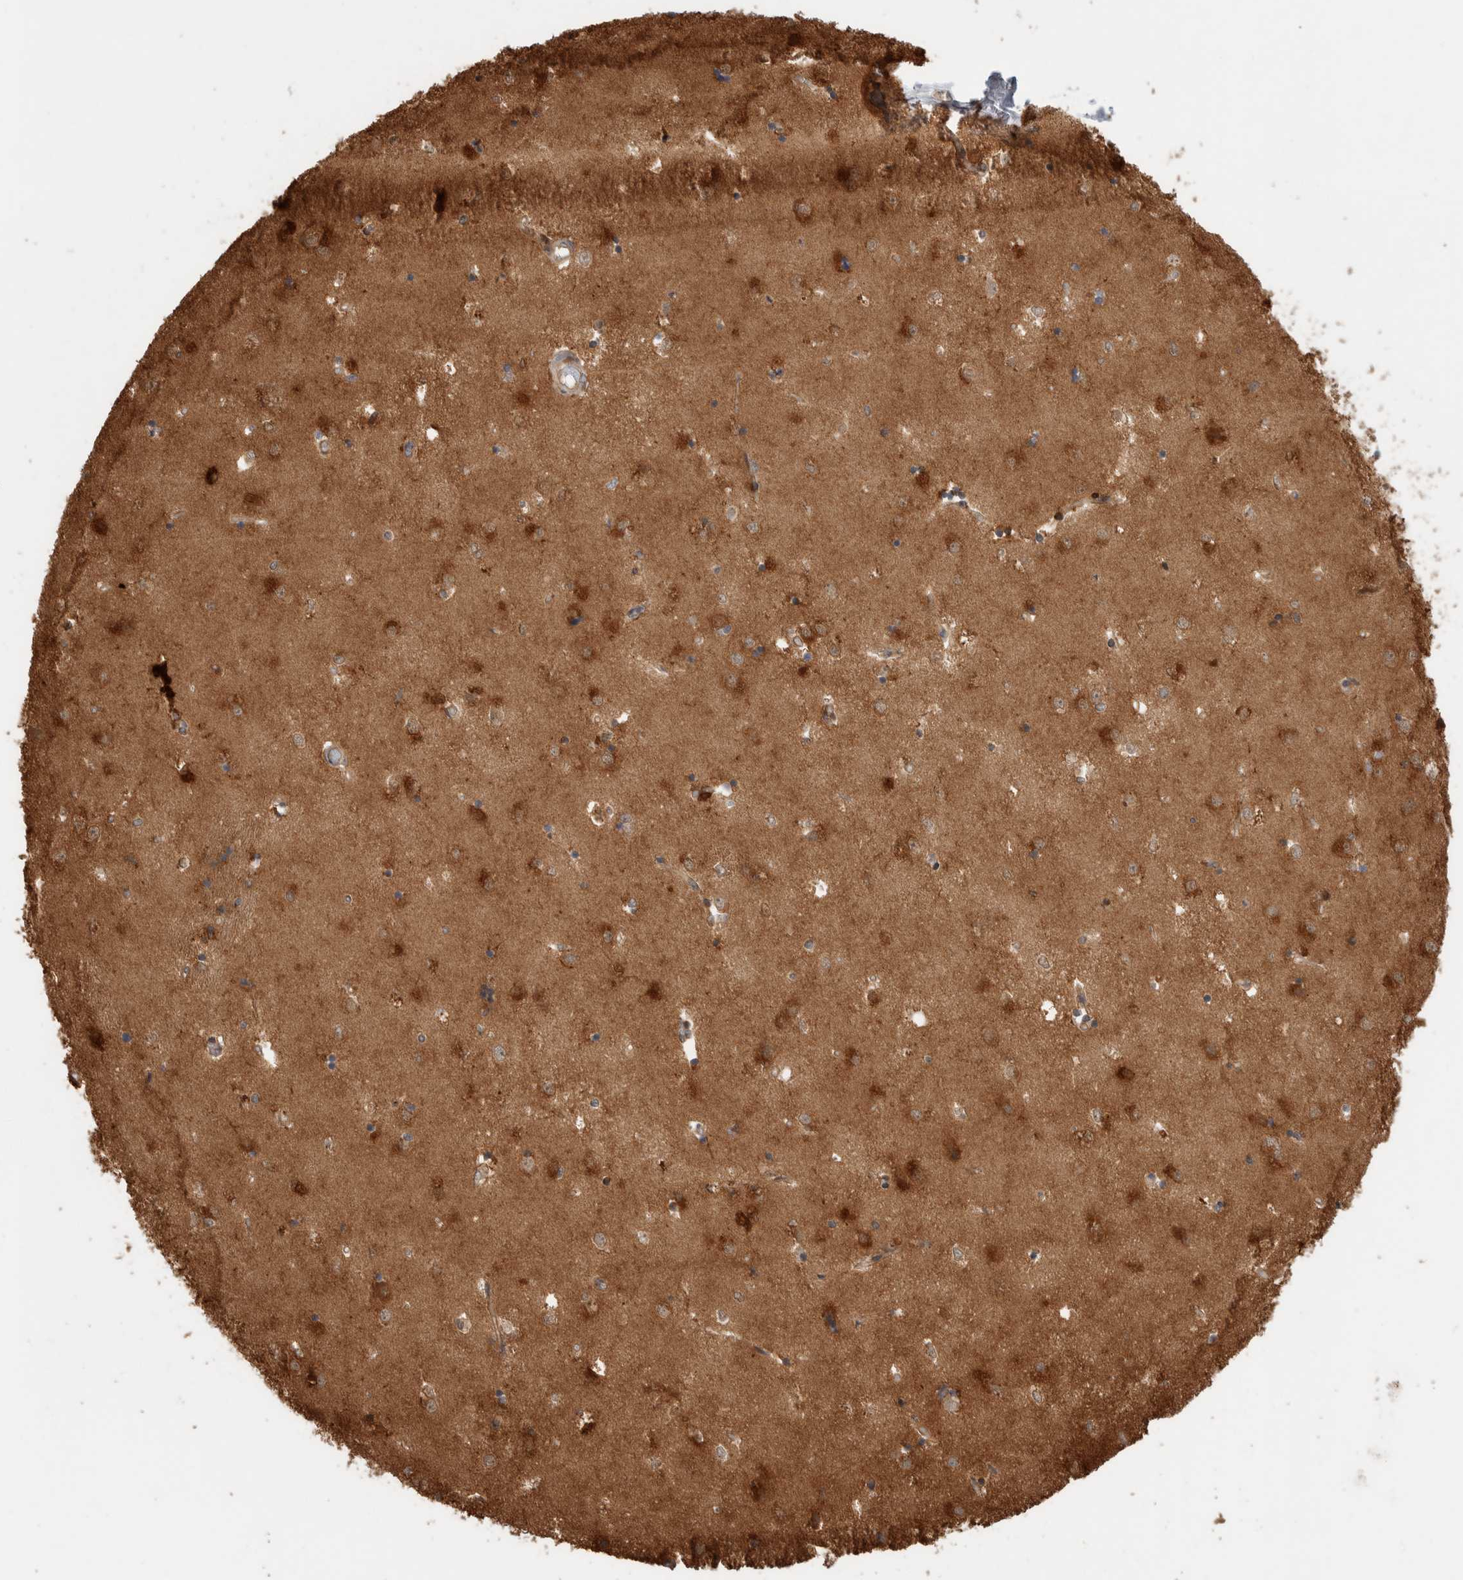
{"staining": {"intensity": "moderate", "quantity": ">75%", "location": "cytoplasmic/membranous"}, "tissue": "caudate", "cell_type": "Glial cells", "image_type": "normal", "snomed": [{"axis": "morphology", "description": "Normal tissue, NOS"}, {"axis": "topography", "description": "Lateral ventricle wall"}], "caption": "Moderate cytoplasmic/membranous protein staining is present in approximately >75% of glial cells in caudate.", "gene": "CNTROB", "patient": {"sex": "male", "age": 45}}